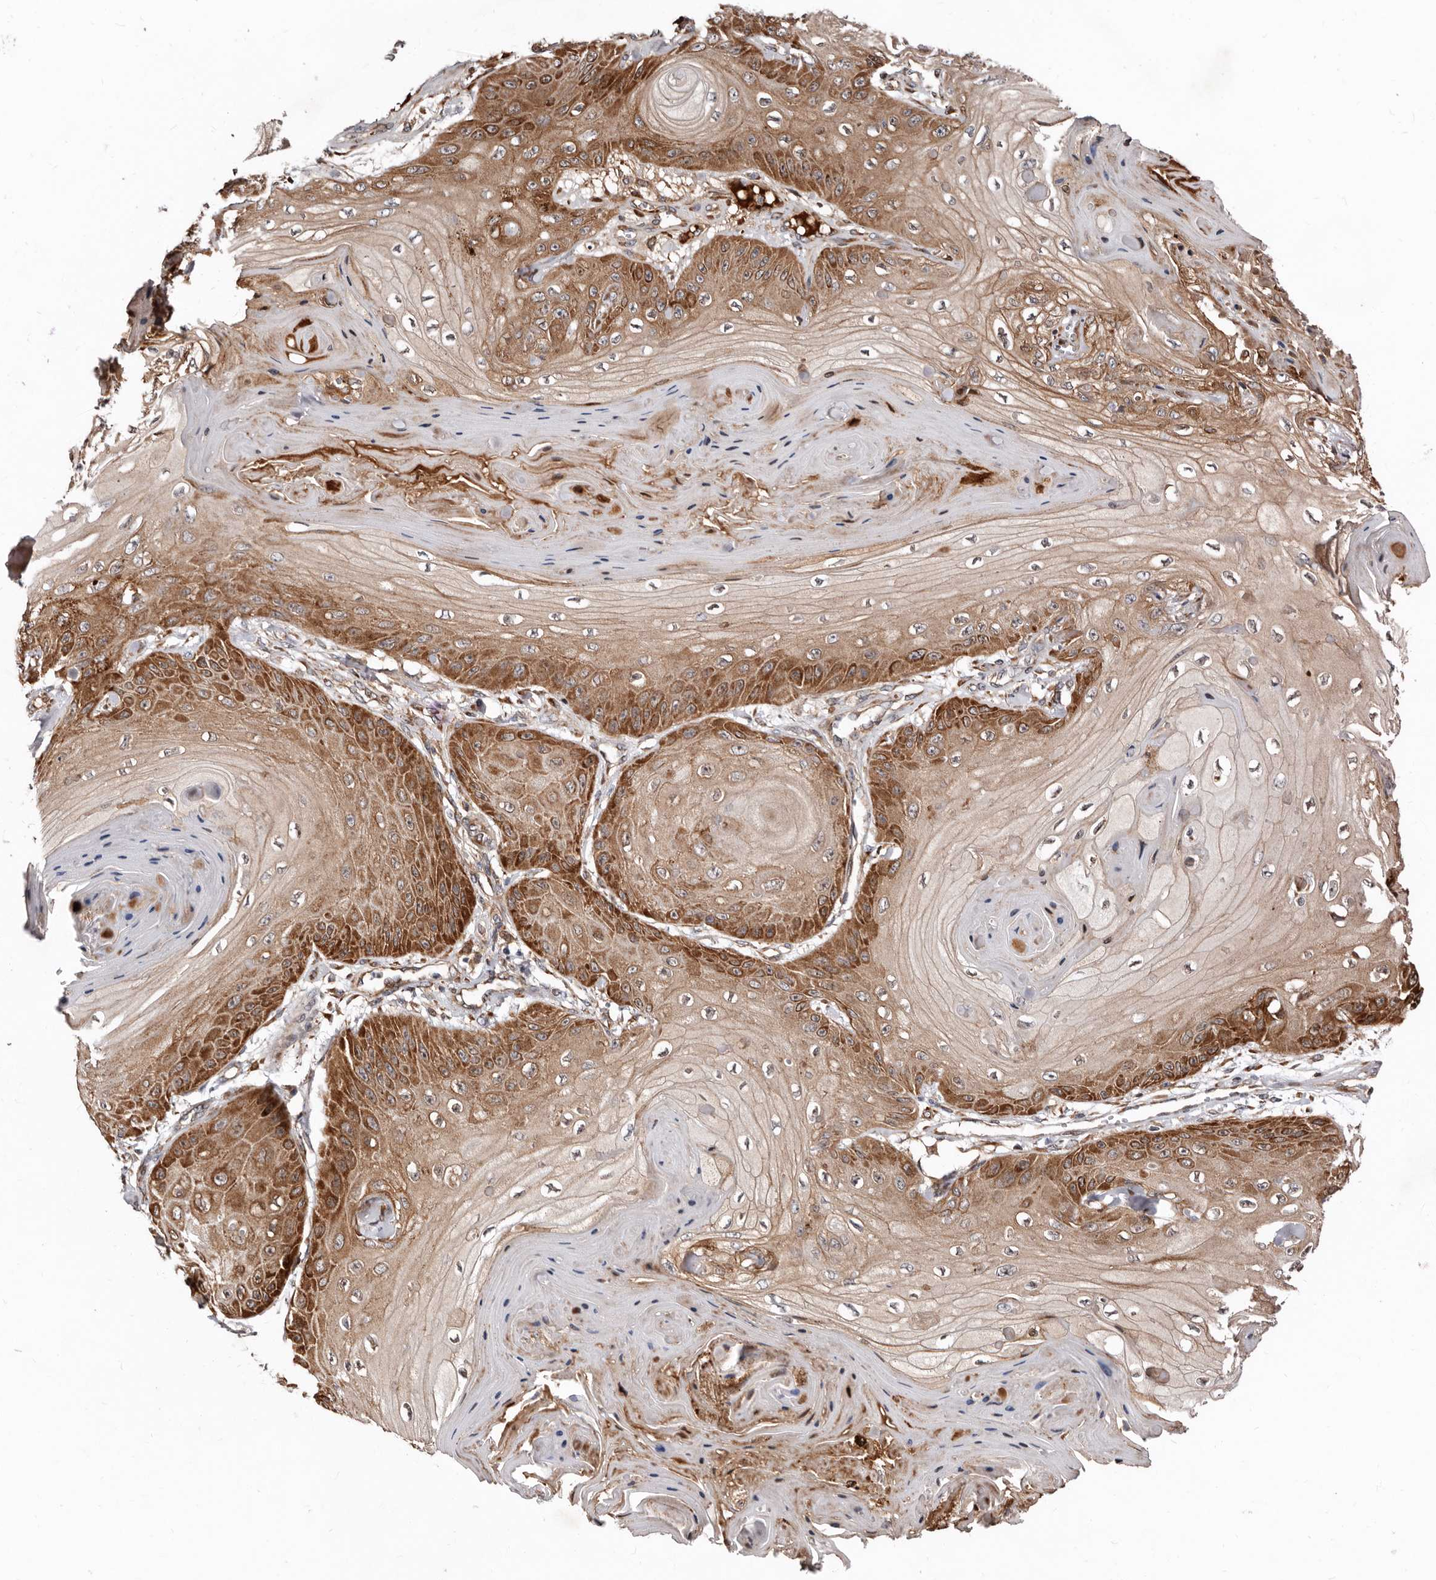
{"staining": {"intensity": "moderate", "quantity": ">75%", "location": "cytoplasmic/membranous"}, "tissue": "skin cancer", "cell_type": "Tumor cells", "image_type": "cancer", "snomed": [{"axis": "morphology", "description": "Squamous cell carcinoma, NOS"}, {"axis": "topography", "description": "Skin"}], "caption": "The micrograph displays immunohistochemical staining of skin cancer (squamous cell carcinoma). There is moderate cytoplasmic/membranous expression is seen in approximately >75% of tumor cells. Nuclei are stained in blue.", "gene": "WEE2", "patient": {"sex": "male", "age": 74}}